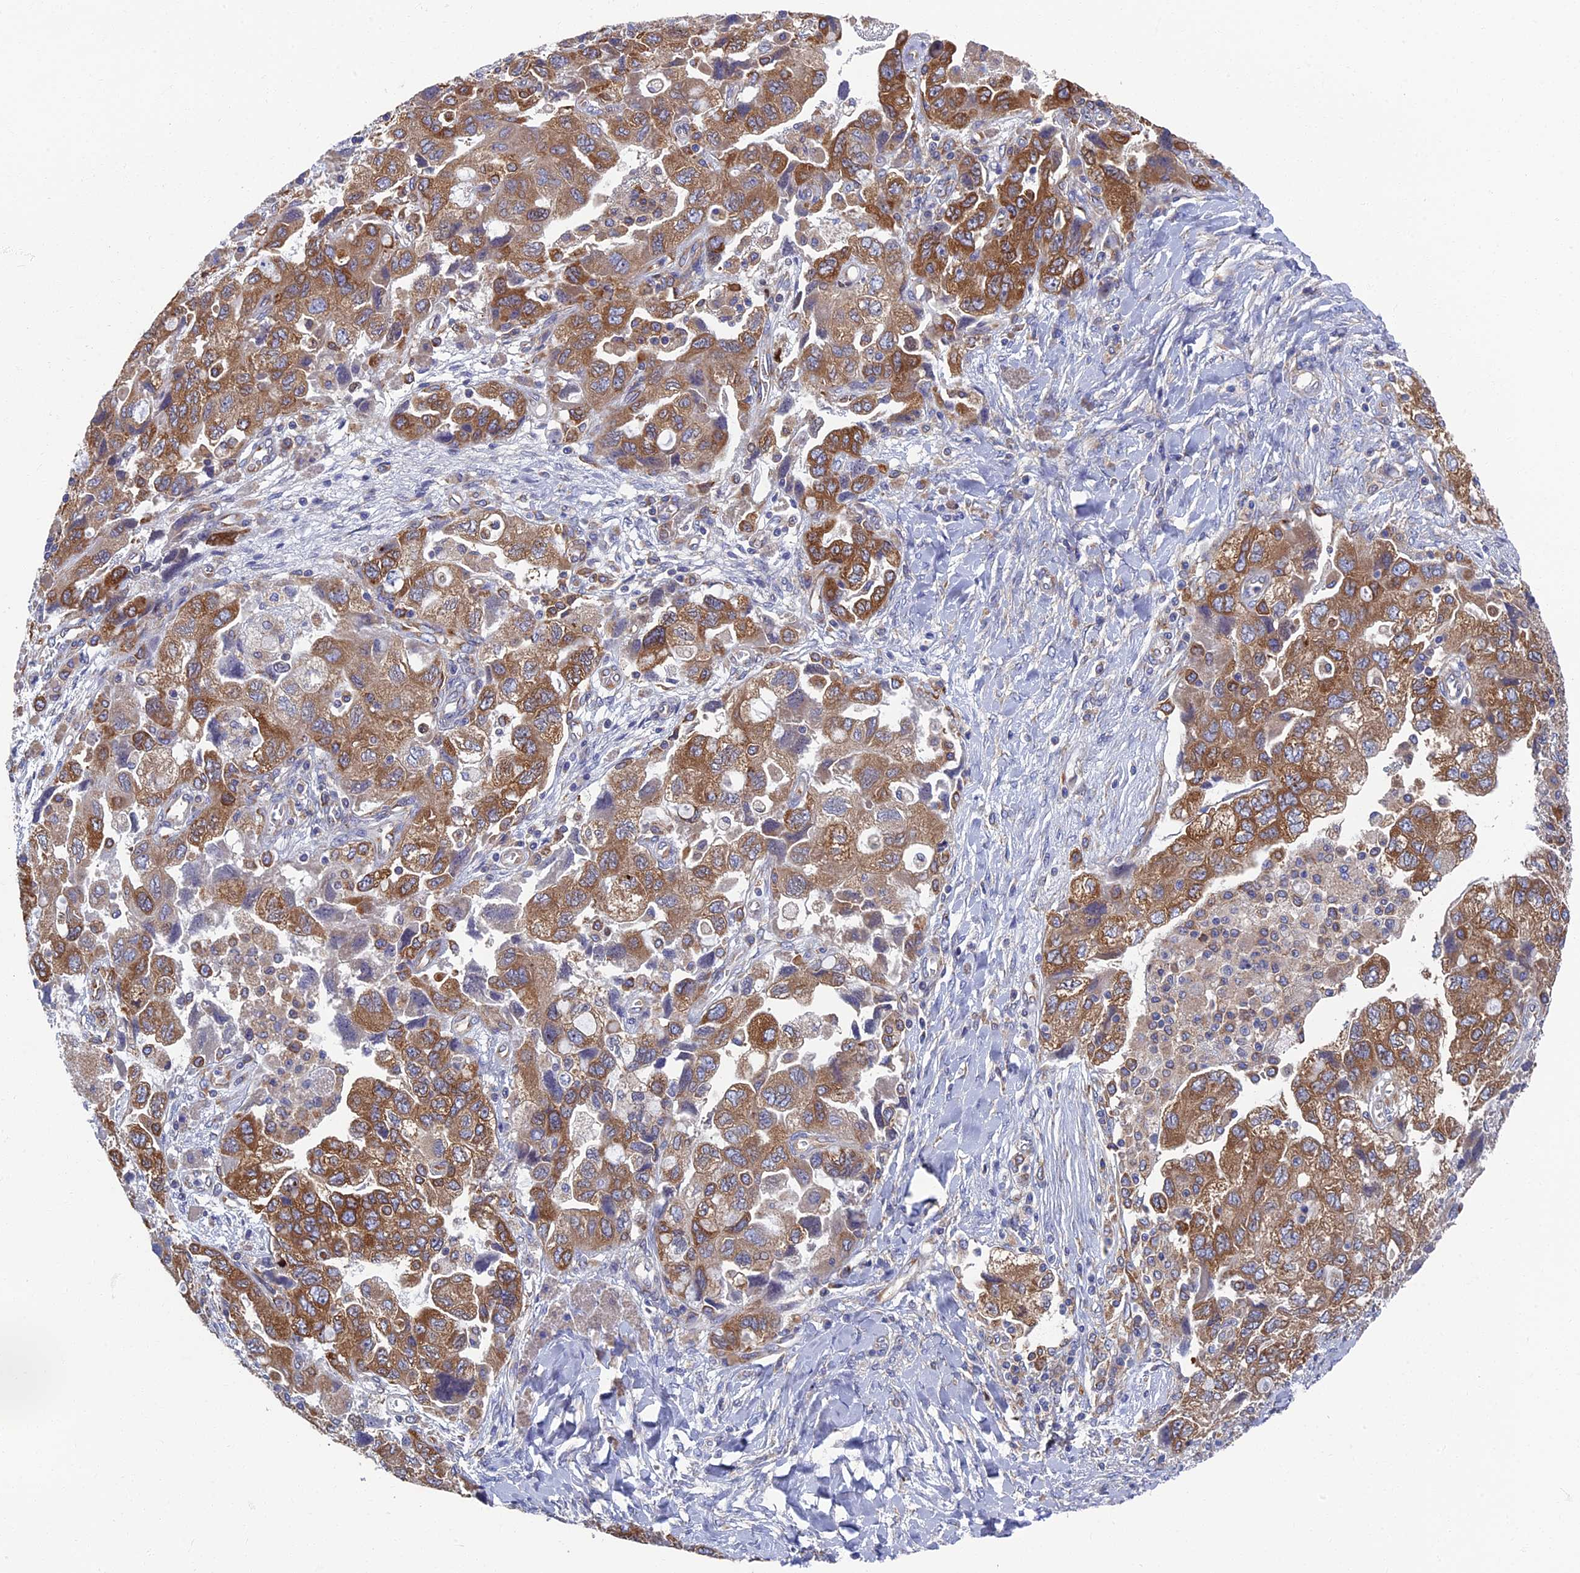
{"staining": {"intensity": "moderate", "quantity": ">75%", "location": "cytoplasmic/membranous"}, "tissue": "ovarian cancer", "cell_type": "Tumor cells", "image_type": "cancer", "snomed": [{"axis": "morphology", "description": "Carcinoma, NOS"}, {"axis": "morphology", "description": "Cystadenocarcinoma, serous, NOS"}, {"axis": "topography", "description": "Ovary"}], "caption": "A brown stain shows moderate cytoplasmic/membranous staining of a protein in ovarian cancer (serous cystadenocarcinoma) tumor cells.", "gene": "YBX1", "patient": {"sex": "female", "age": 69}}